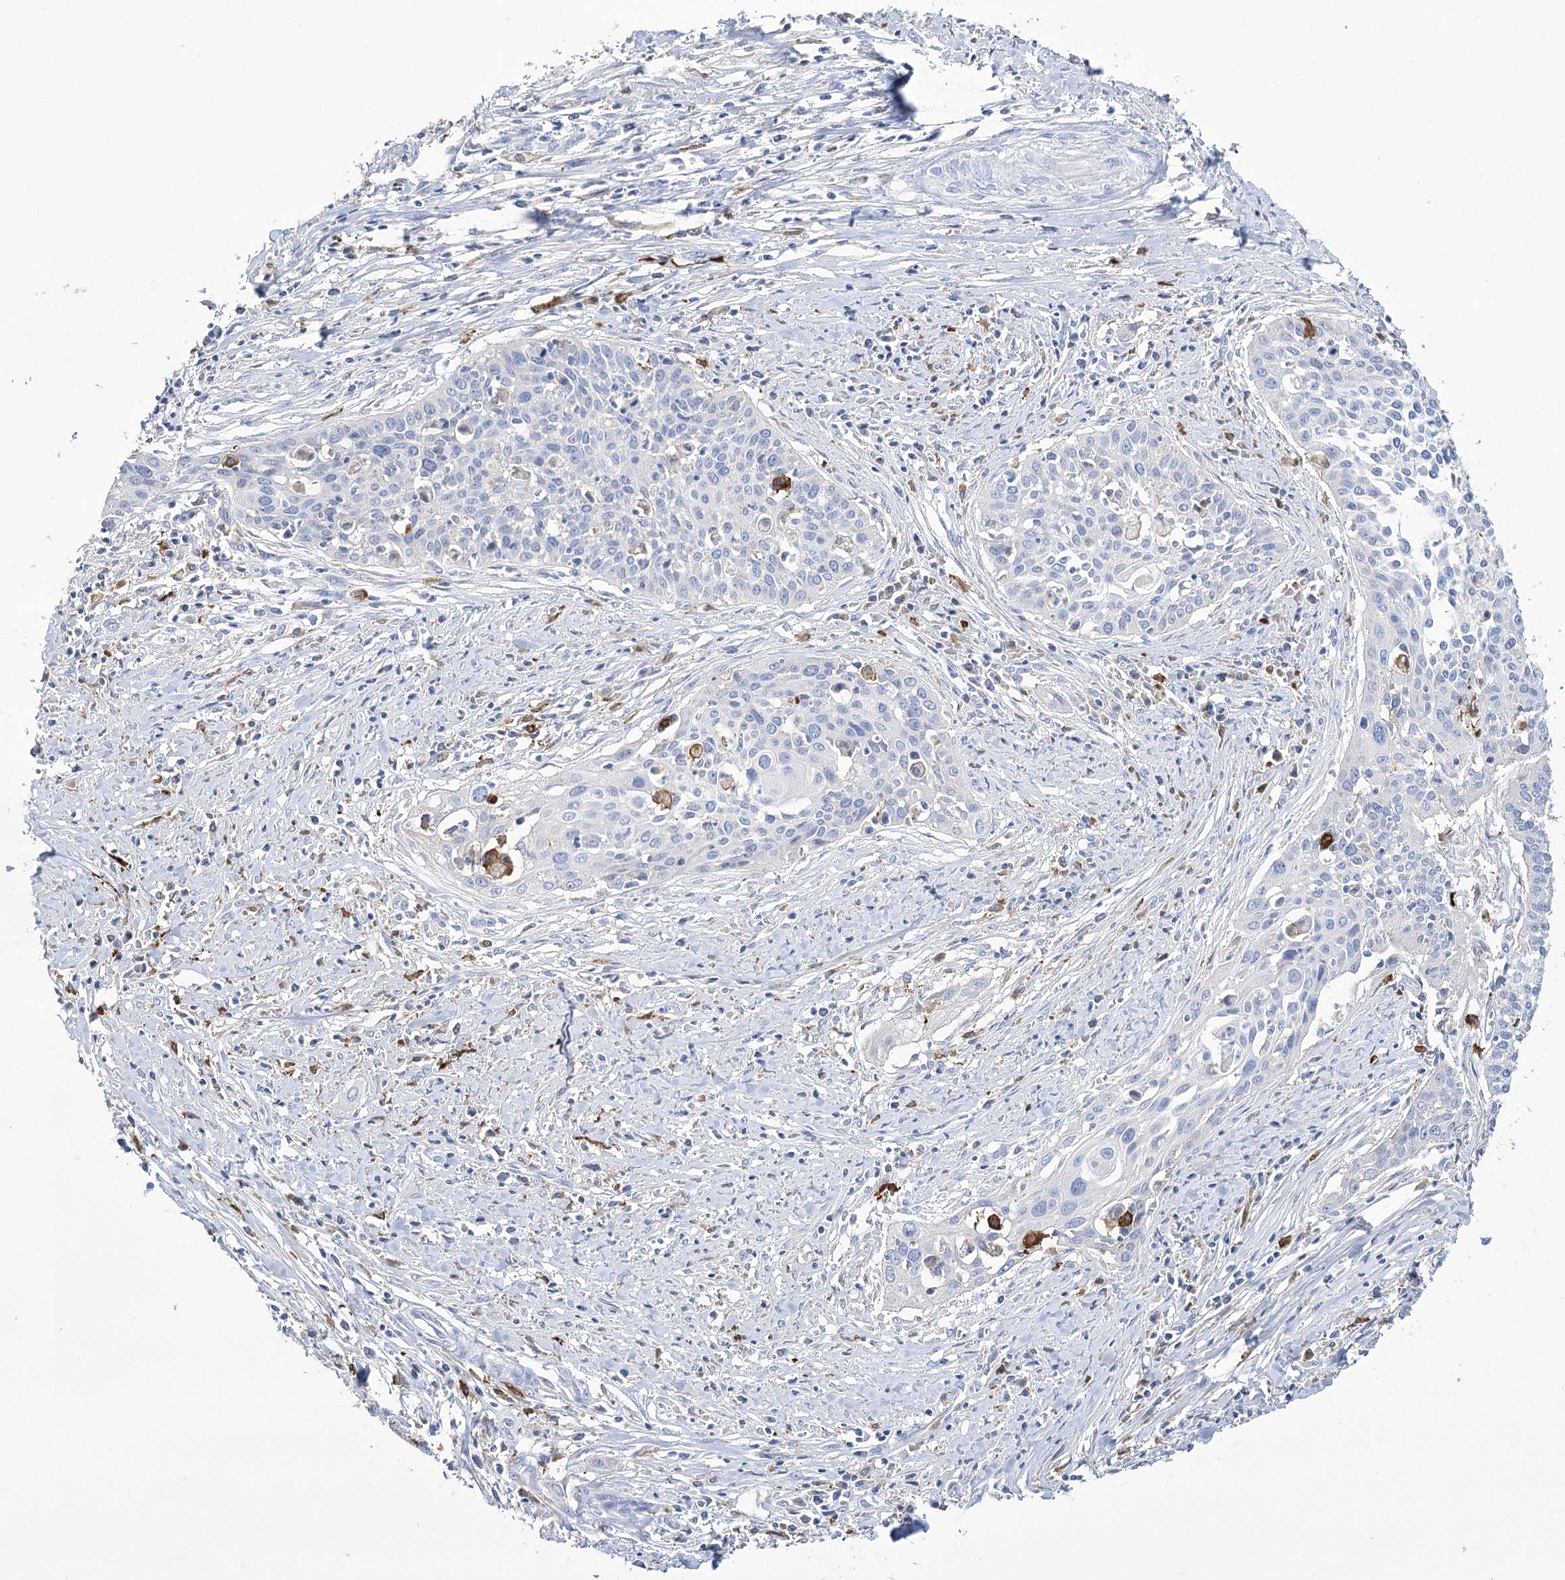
{"staining": {"intensity": "negative", "quantity": "none", "location": "none"}, "tissue": "cervical cancer", "cell_type": "Tumor cells", "image_type": "cancer", "snomed": [{"axis": "morphology", "description": "Squamous cell carcinoma, NOS"}, {"axis": "topography", "description": "Cervix"}], "caption": "An image of human squamous cell carcinoma (cervical) is negative for staining in tumor cells.", "gene": "ZNF622", "patient": {"sex": "female", "age": 34}}